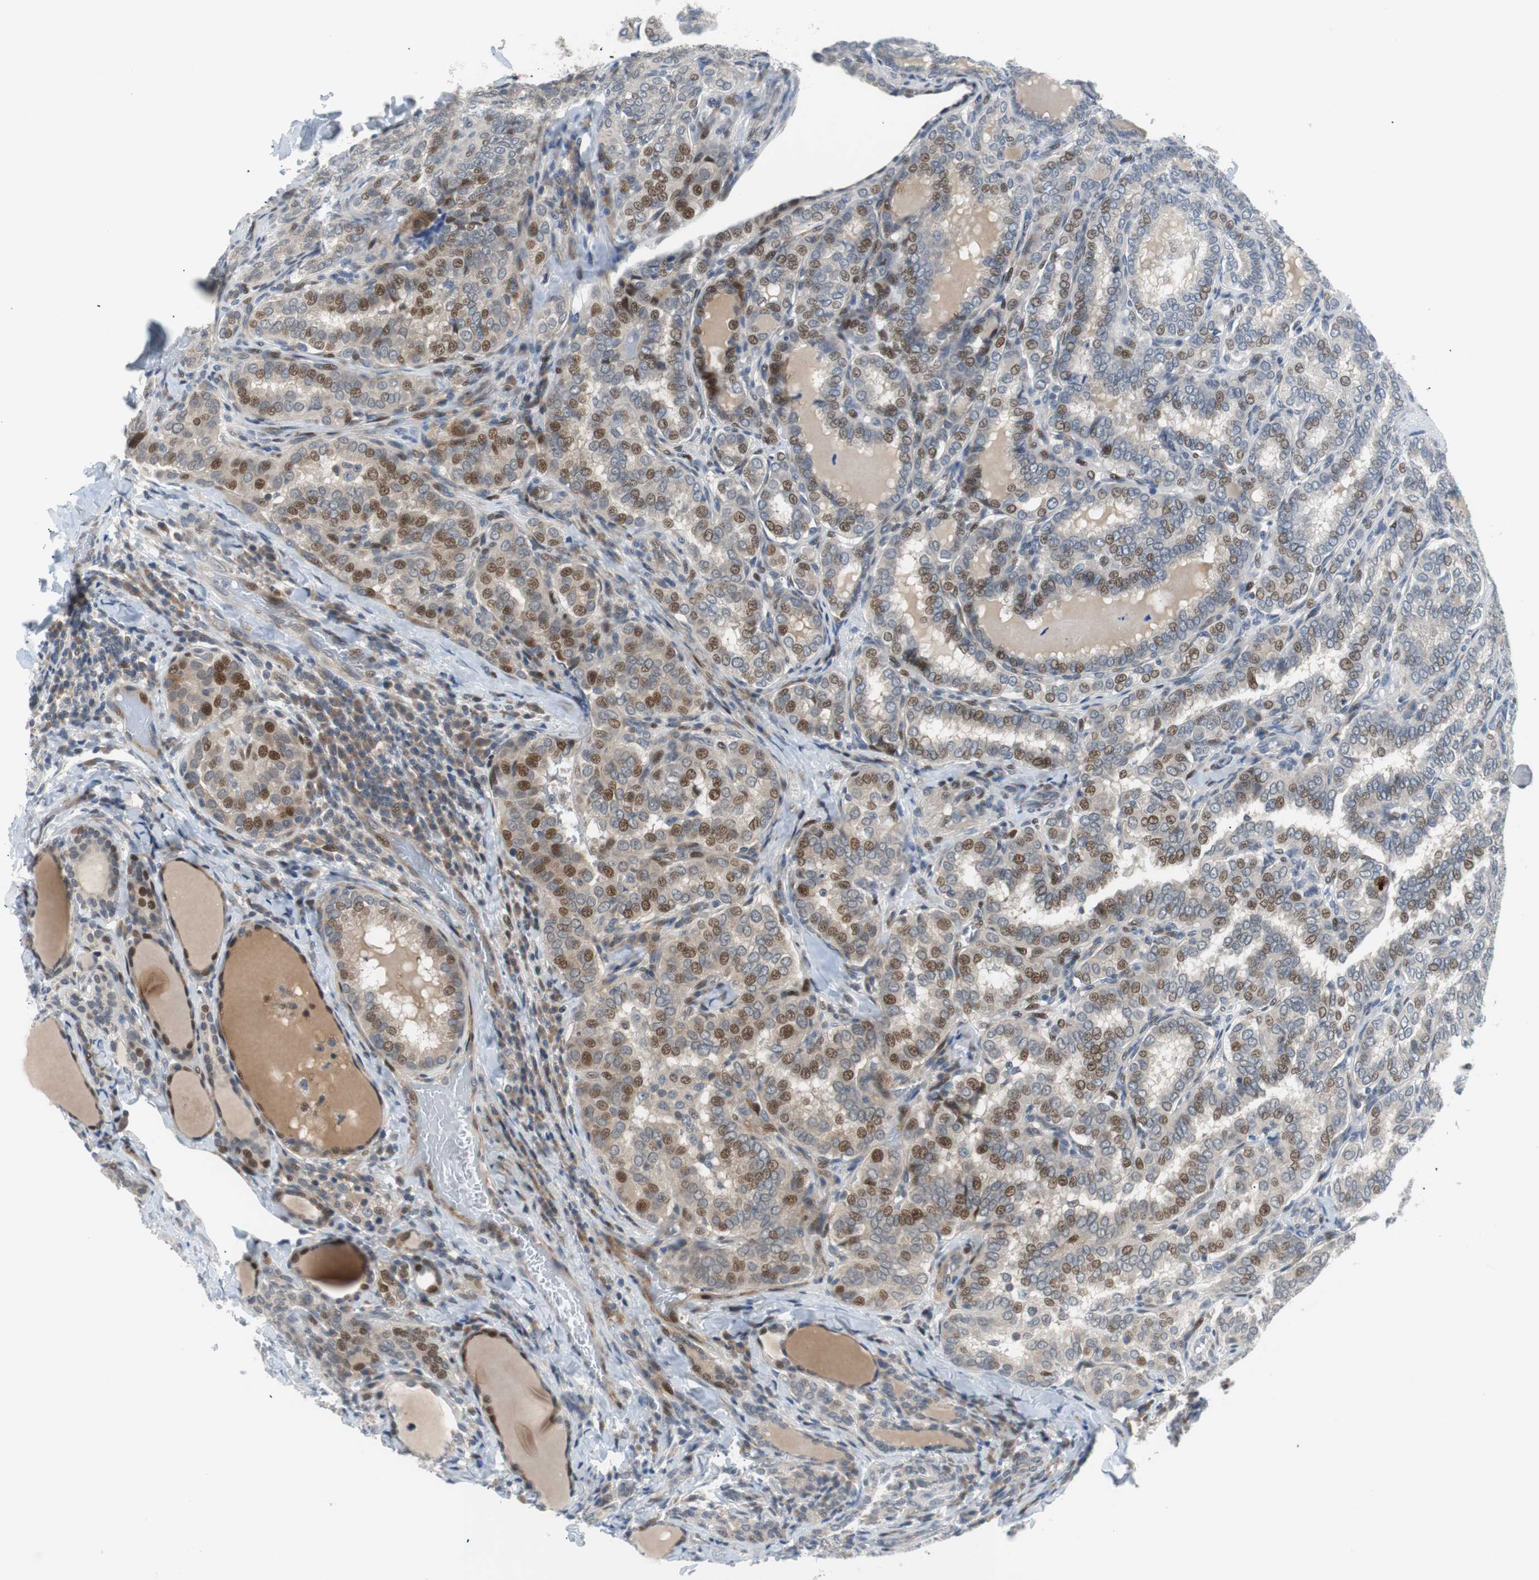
{"staining": {"intensity": "moderate", "quantity": "25%-75%", "location": "nuclear"}, "tissue": "thyroid cancer", "cell_type": "Tumor cells", "image_type": "cancer", "snomed": [{"axis": "morphology", "description": "Normal tissue, NOS"}, {"axis": "morphology", "description": "Papillary adenocarcinoma, NOS"}, {"axis": "topography", "description": "Thyroid gland"}], "caption": "A high-resolution photomicrograph shows immunohistochemistry (IHC) staining of thyroid cancer (papillary adenocarcinoma), which exhibits moderate nuclear expression in approximately 25%-75% of tumor cells.", "gene": "MAP2K4", "patient": {"sex": "female", "age": 30}}